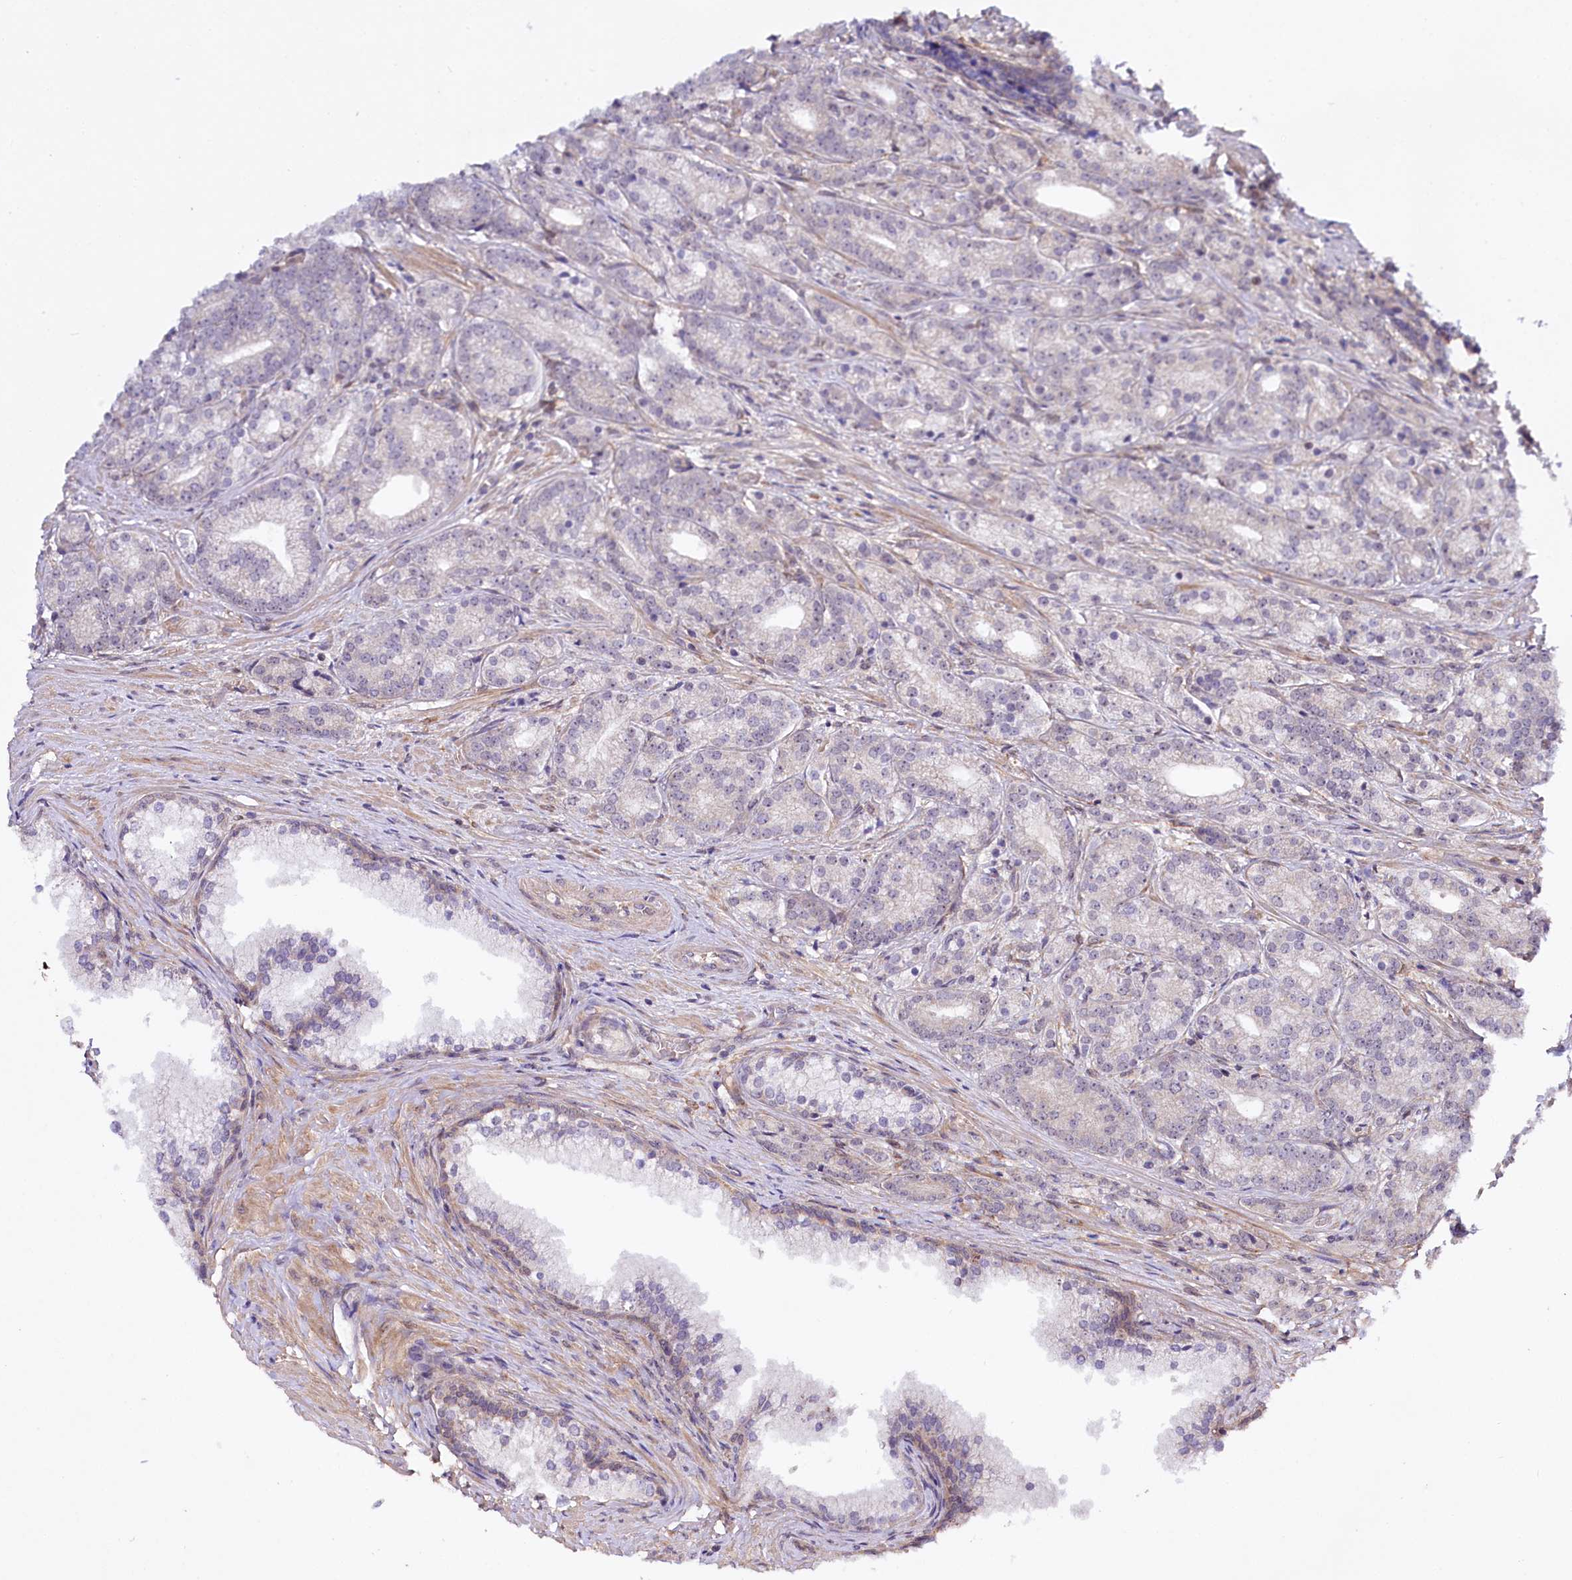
{"staining": {"intensity": "negative", "quantity": "none", "location": "none"}, "tissue": "prostate cancer", "cell_type": "Tumor cells", "image_type": "cancer", "snomed": [{"axis": "morphology", "description": "Adenocarcinoma, Low grade"}, {"axis": "topography", "description": "Prostate"}], "caption": "This micrograph is of prostate cancer stained with IHC to label a protein in brown with the nuclei are counter-stained blue. There is no staining in tumor cells.", "gene": "PHLDB1", "patient": {"sex": "male", "age": 71}}